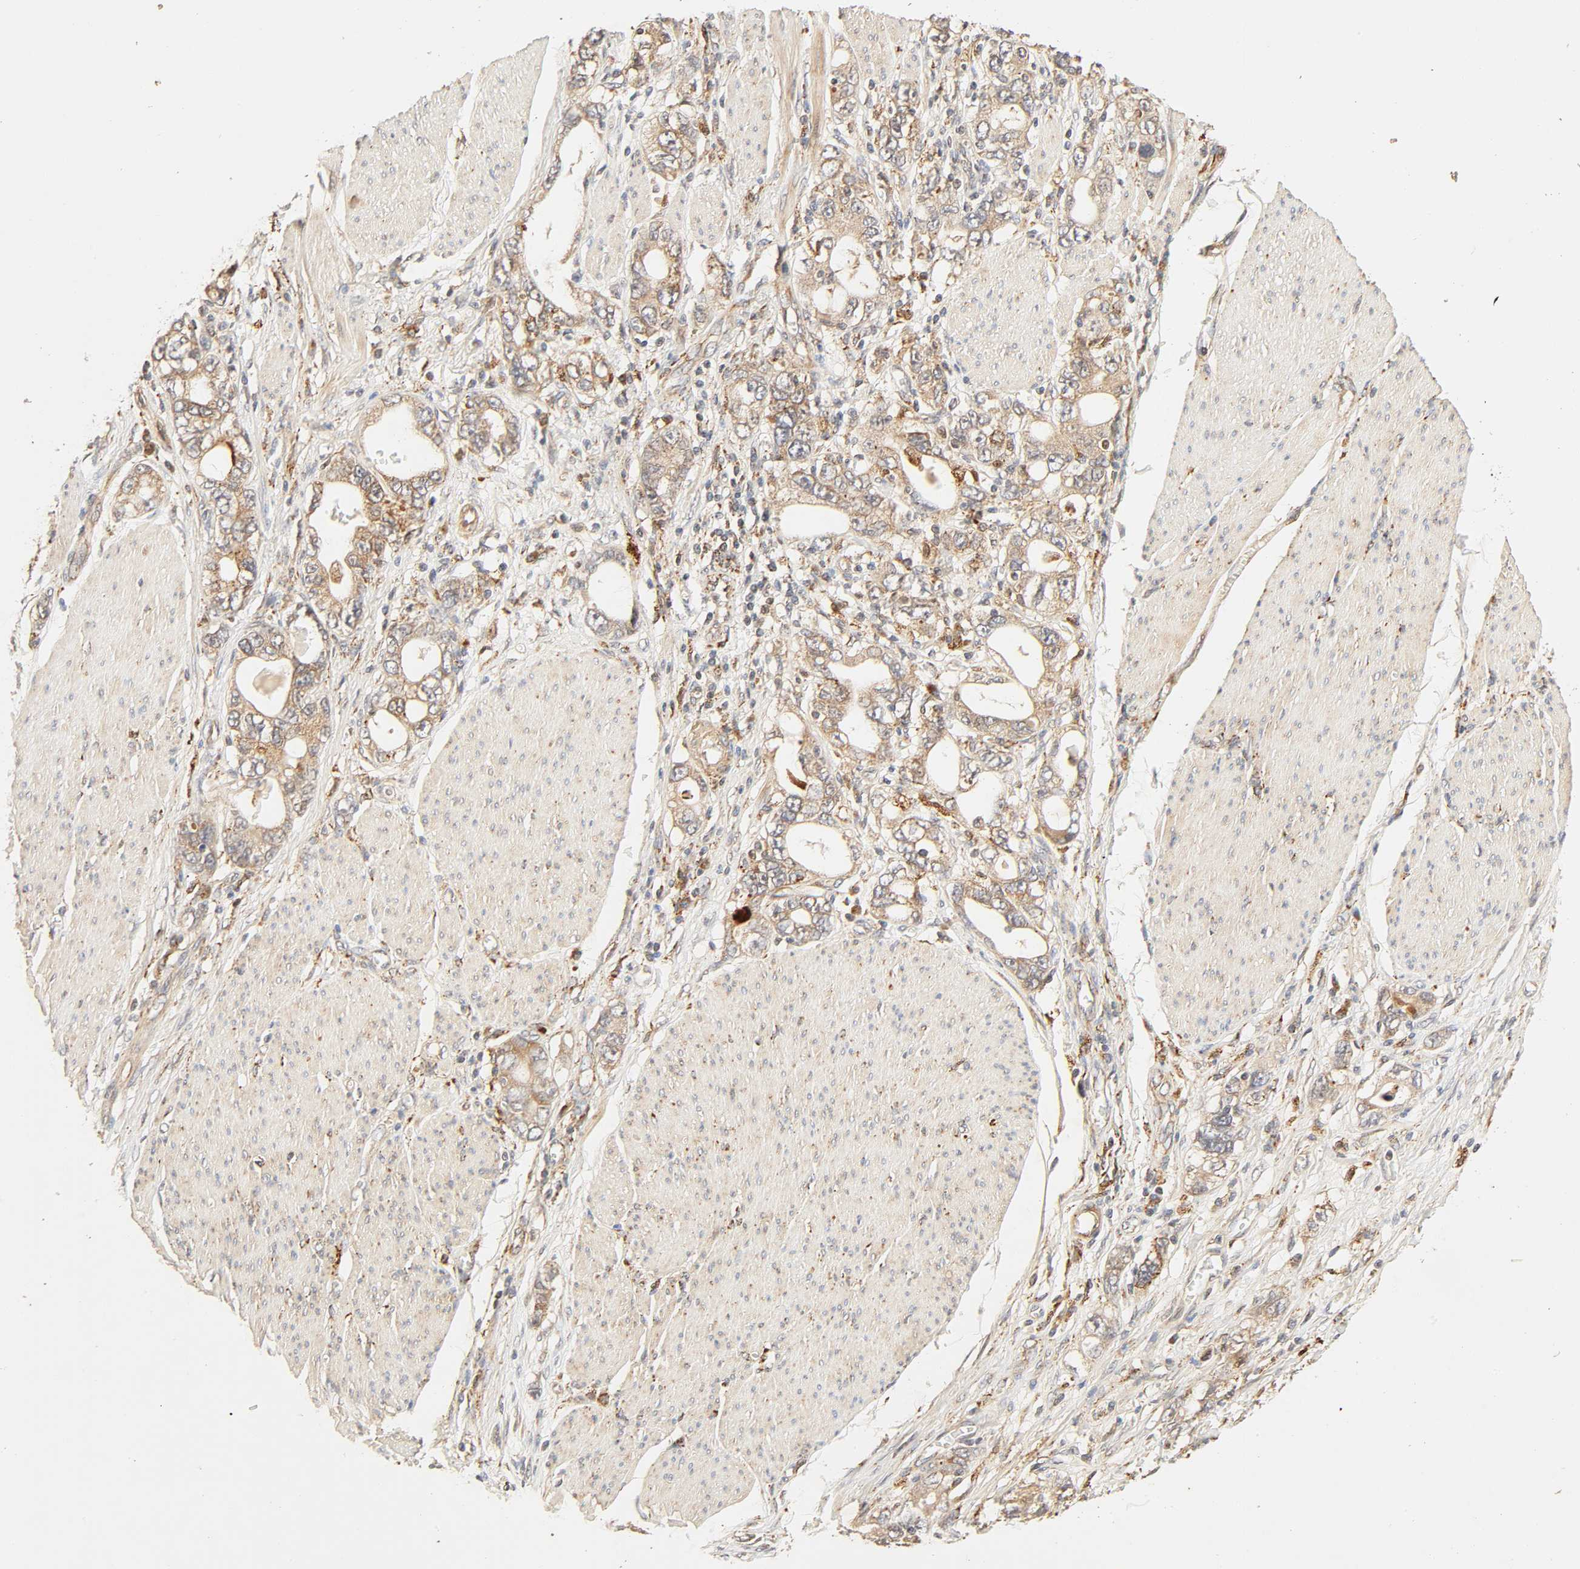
{"staining": {"intensity": "moderate", "quantity": ">75%", "location": "cytoplasmic/membranous"}, "tissue": "stomach cancer", "cell_type": "Tumor cells", "image_type": "cancer", "snomed": [{"axis": "morphology", "description": "Adenocarcinoma, NOS"}, {"axis": "topography", "description": "Stomach, lower"}], "caption": "Moderate cytoplasmic/membranous protein expression is present in approximately >75% of tumor cells in adenocarcinoma (stomach).", "gene": "MAPK6", "patient": {"sex": "female", "age": 93}}